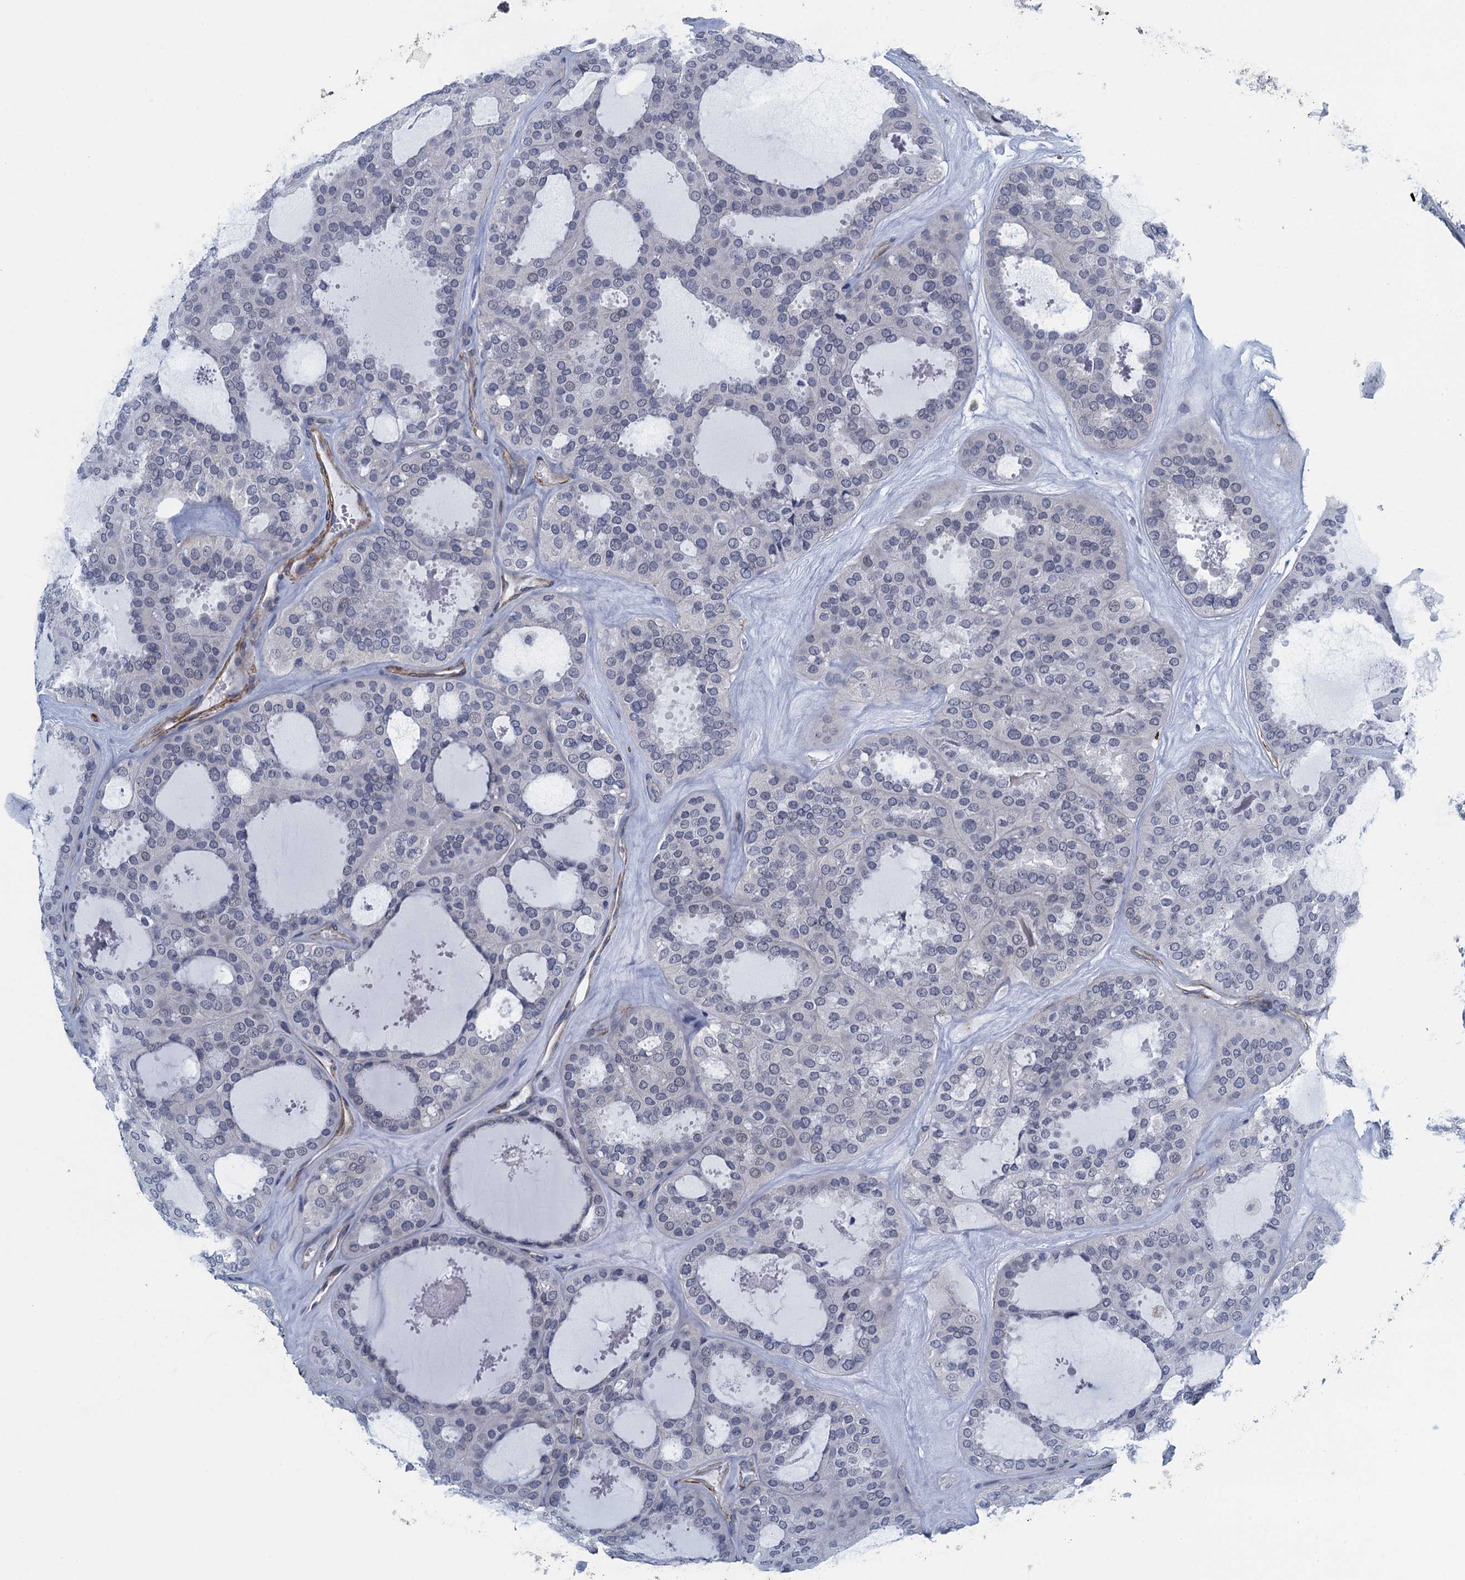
{"staining": {"intensity": "negative", "quantity": "none", "location": "none"}, "tissue": "thyroid cancer", "cell_type": "Tumor cells", "image_type": "cancer", "snomed": [{"axis": "morphology", "description": "Follicular adenoma carcinoma, NOS"}, {"axis": "topography", "description": "Thyroid gland"}], "caption": "An immunohistochemistry histopathology image of thyroid follicular adenoma carcinoma is shown. There is no staining in tumor cells of thyroid follicular adenoma carcinoma.", "gene": "ALG2", "patient": {"sex": "male", "age": 75}}